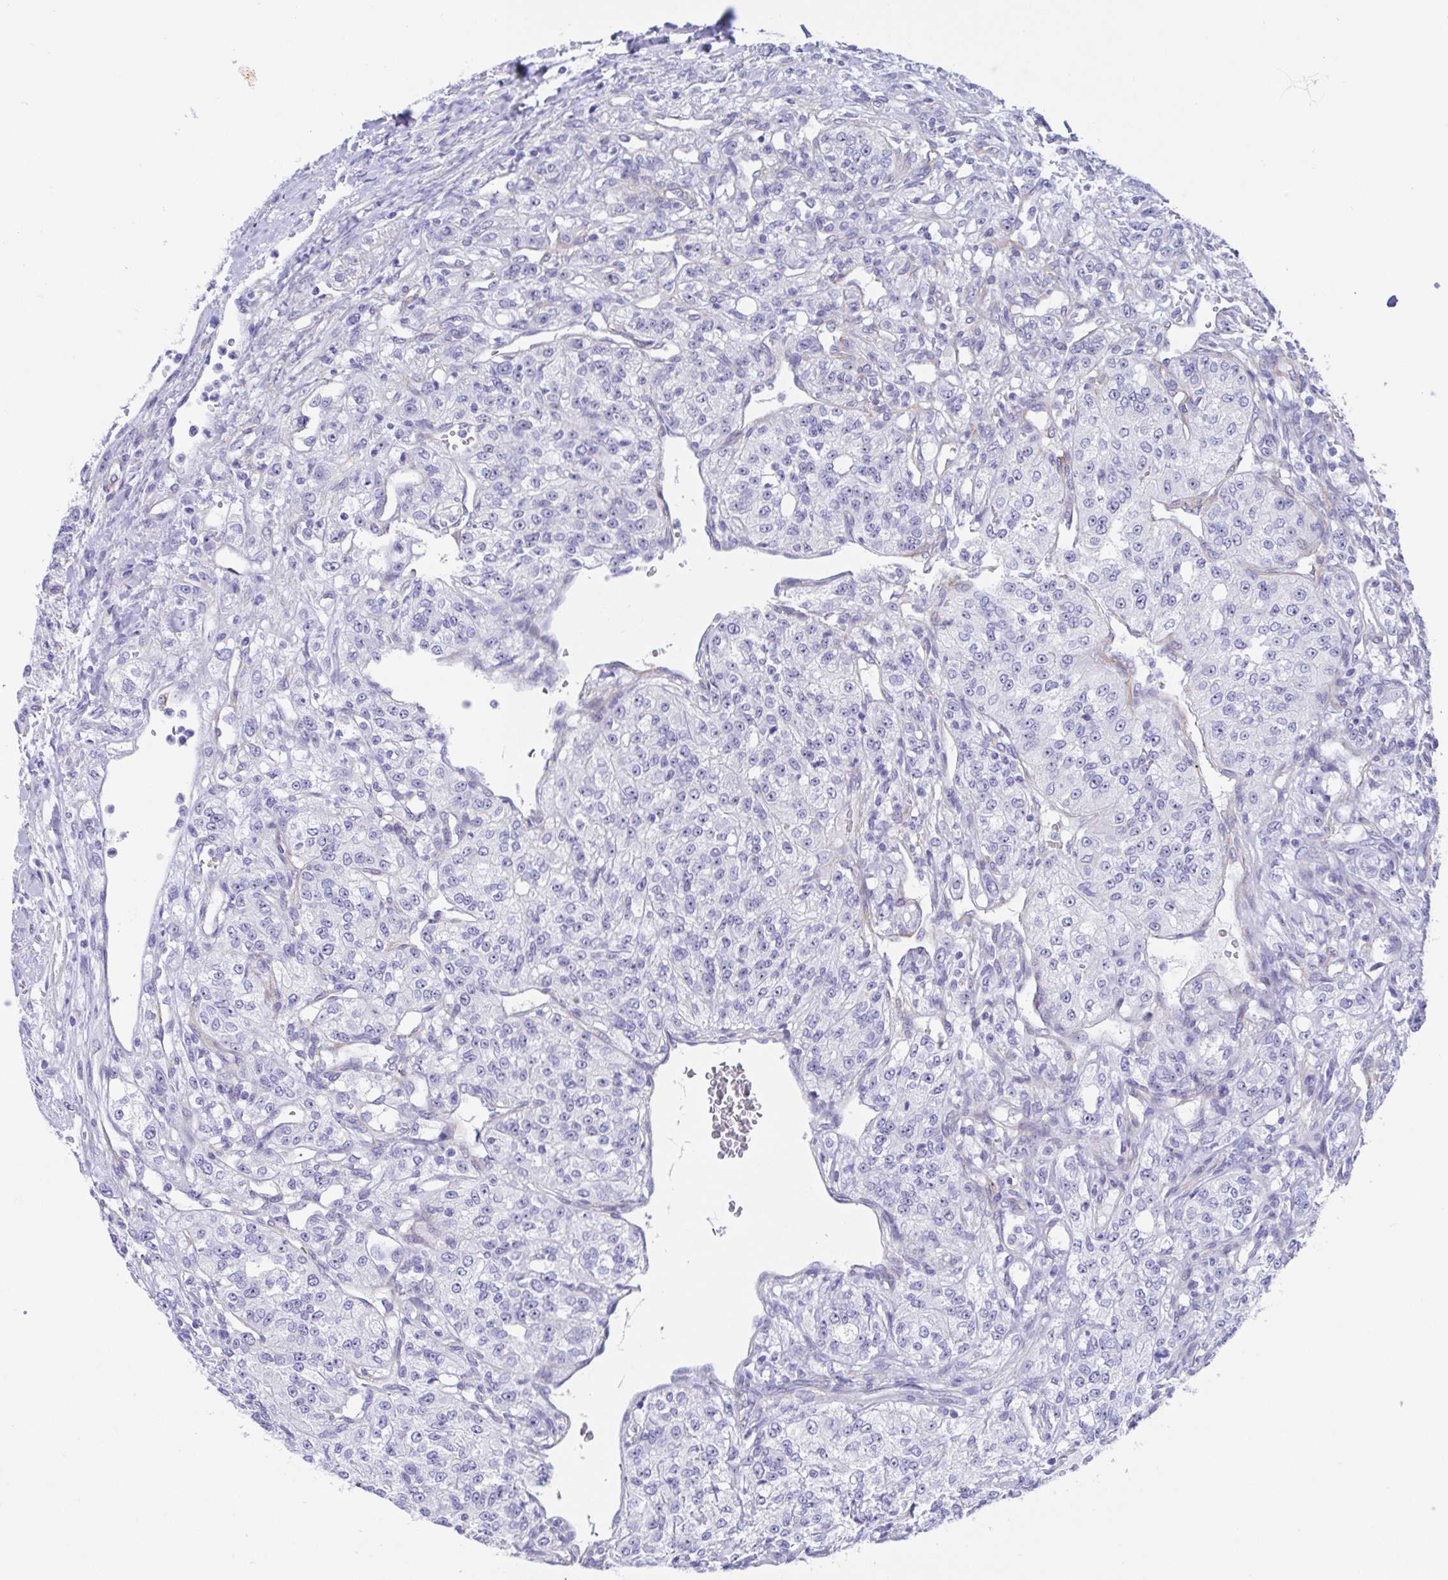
{"staining": {"intensity": "negative", "quantity": "none", "location": "none"}, "tissue": "renal cancer", "cell_type": "Tumor cells", "image_type": "cancer", "snomed": [{"axis": "morphology", "description": "Adenocarcinoma, NOS"}, {"axis": "topography", "description": "Kidney"}], "caption": "Protein analysis of renal cancer (adenocarcinoma) reveals no significant staining in tumor cells.", "gene": "MUCL3", "patient": {"sex": "female", "age": 63}}